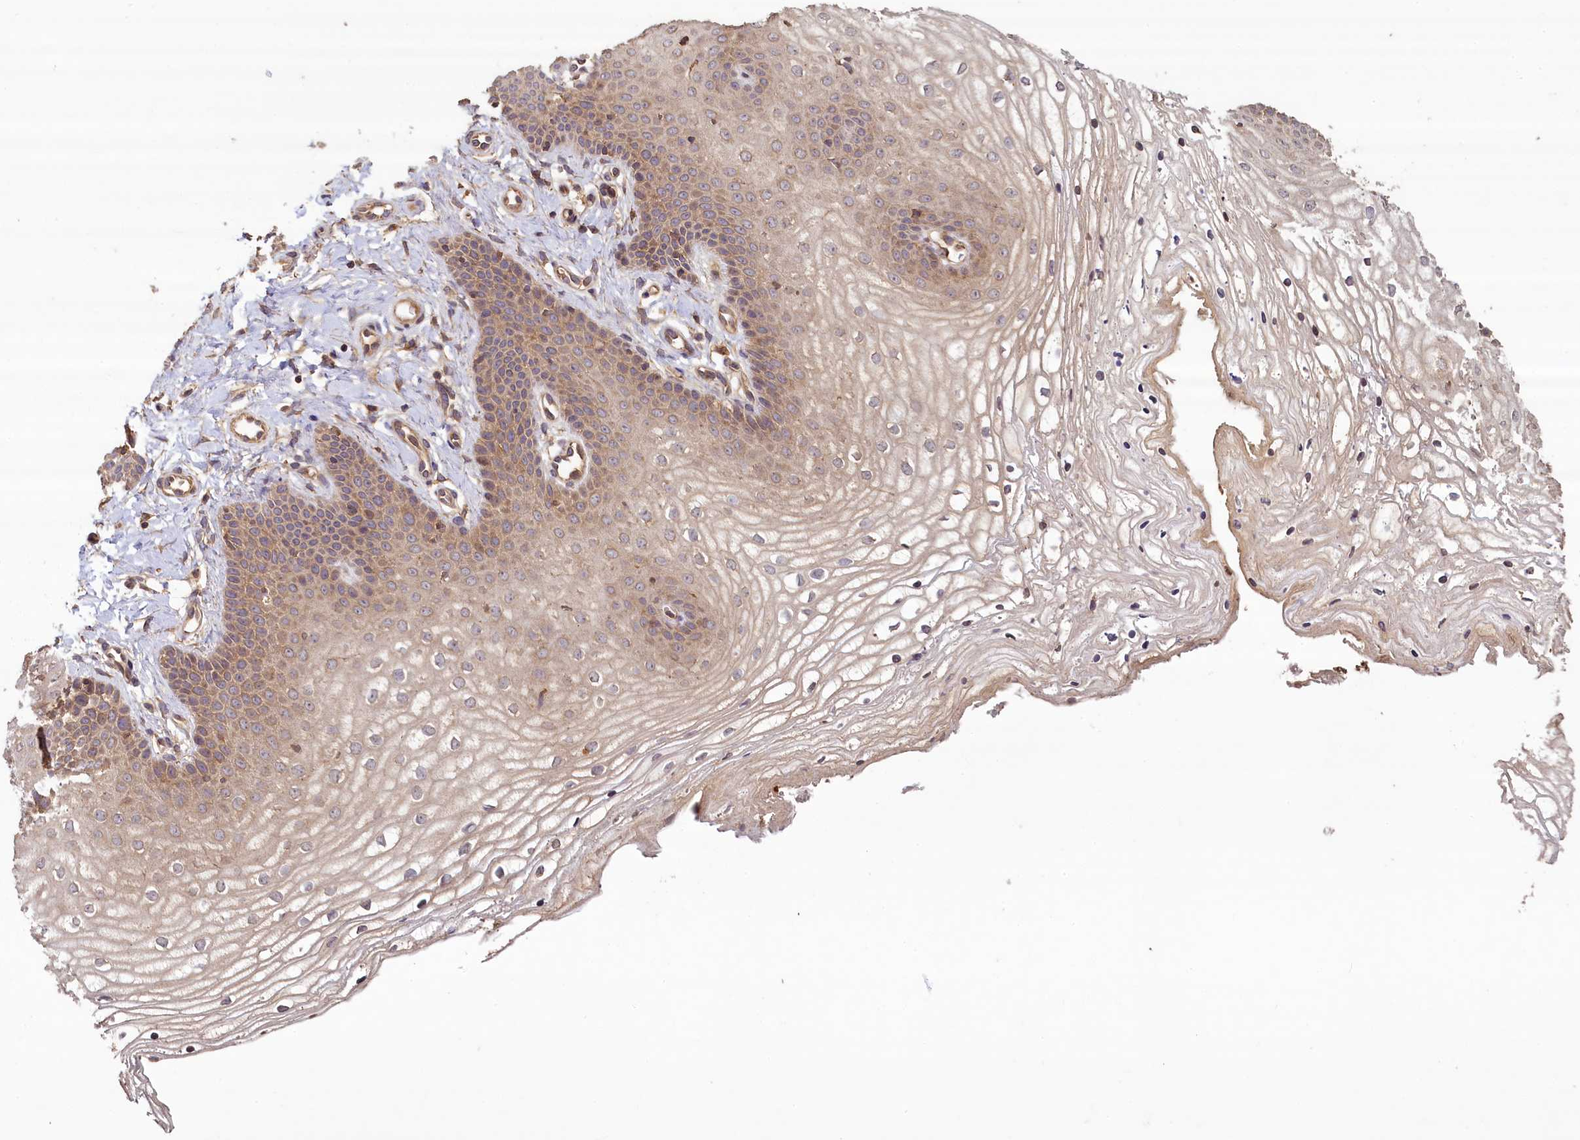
{"staining": {"intensity": "moderate", "quantity": "25%-75%", "location": "cytoplasmic/membranous"}, "tissue": "vagina", "cell_type": "Squamous epithelial cells", "image_type": "normal", "snomed": [{"axis": "morphology", "description": "Normal tissue, NOS"}, {"axis": "topography", "description": "Vagina"}], "caption": "A brown stain shows moderate cytoplasmic/membranous expression of a protein in squamous epithelial cells of benign vagina. Using DAB (brown) and hematoxylin (blue) stains, captured at high magnification using brightfield microscopy.", "gene": "NUDT6", "patient": {"sex": "female", "age": 68}}